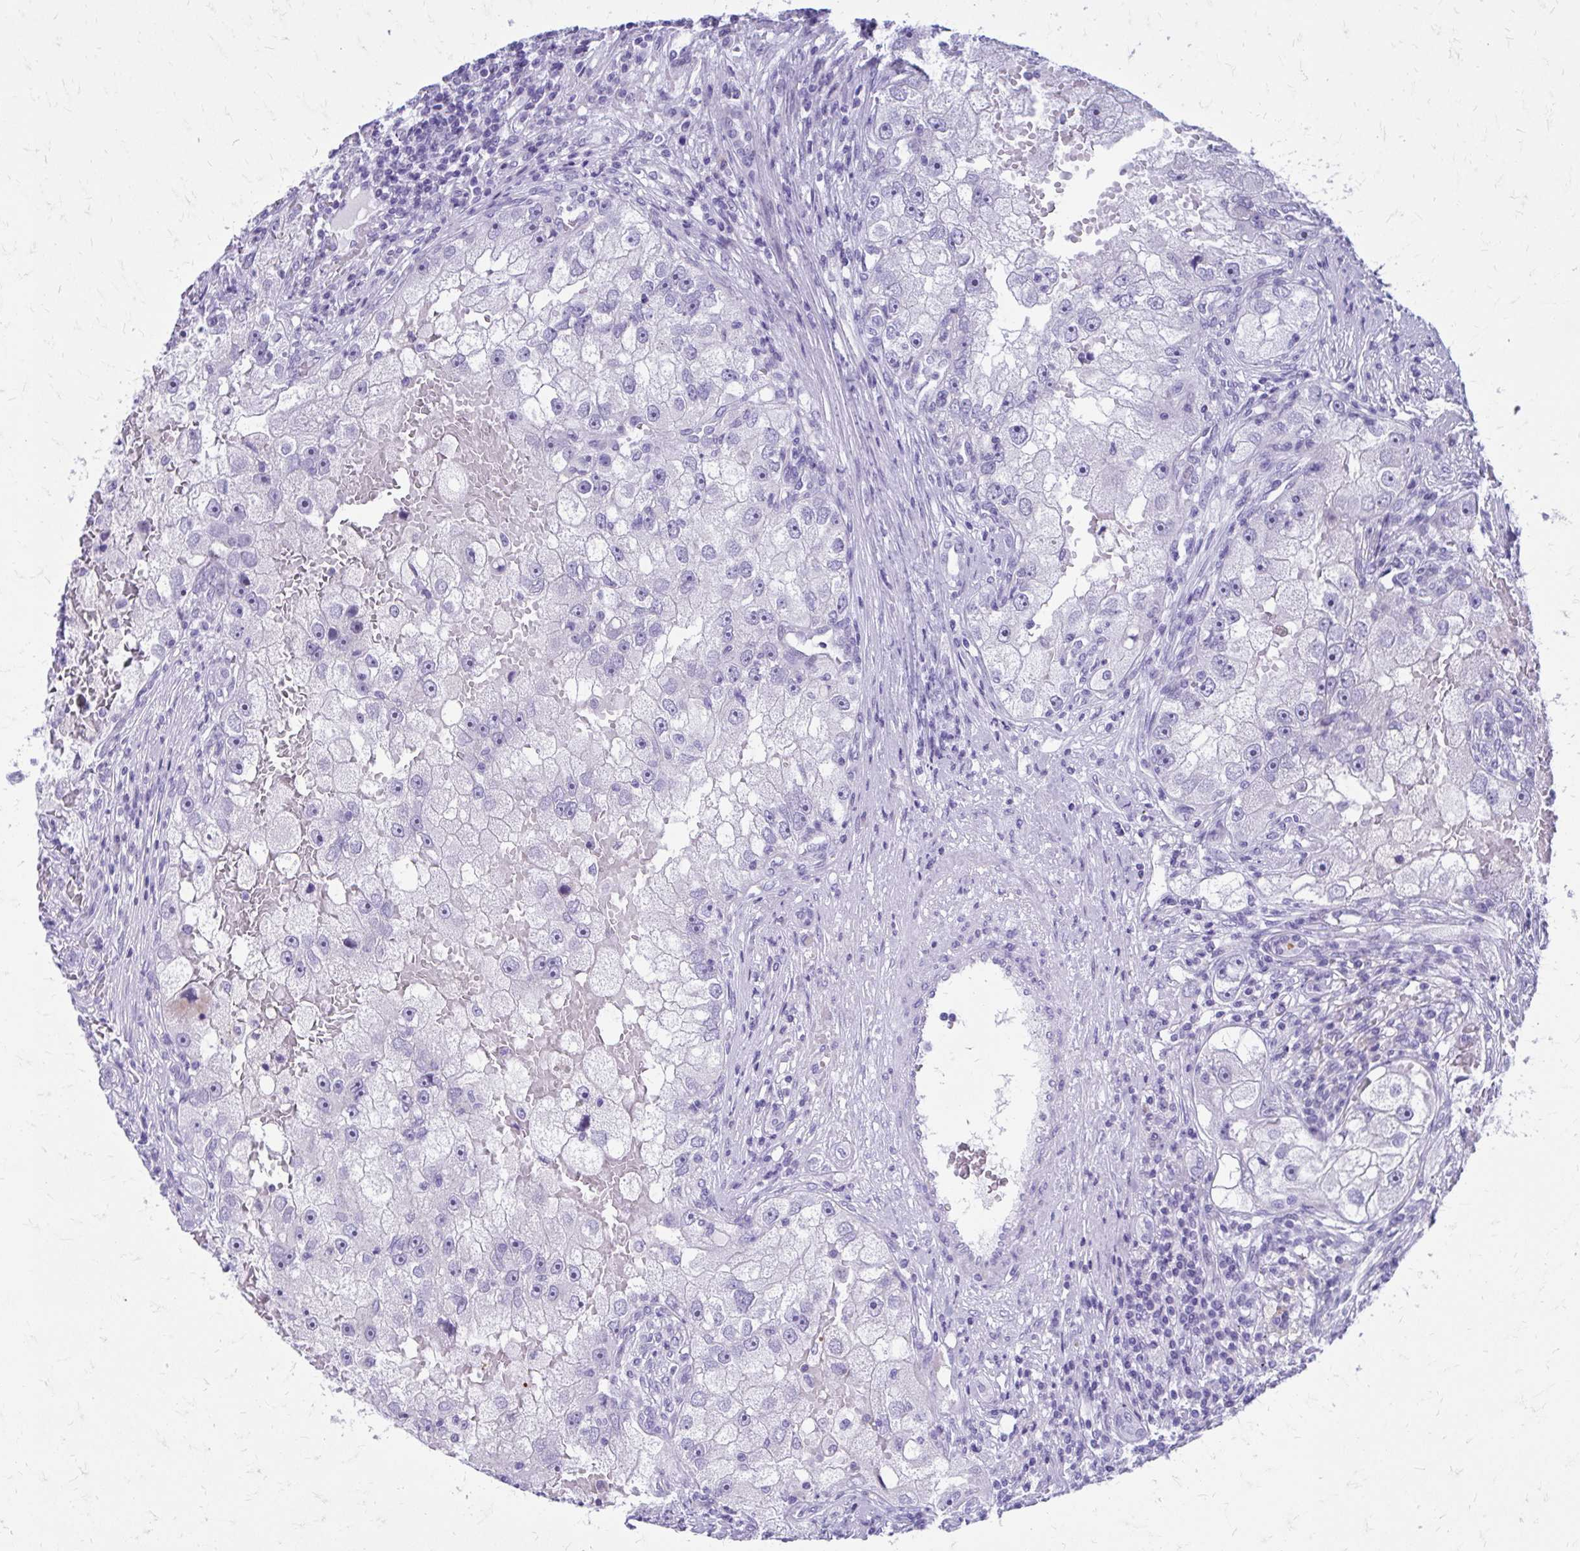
{"staining": {"intensity": "negative", "quantity": "none", "location": "none"}, "tissue": "renal cancer", "cell_type": "Tumor cells", "image_type": "cancer", "snomed": [{"axis": "morphology", "description": "Adenocarcinoma, NOS"}, {"axis": "topography", "description": "Kidney"}], "caption": "Immunohistochemistry of human renal adenocarcinoma shows no staining in tumor cells.", "gene": "LCN15", "patient": {"sex": "male", "age": 63}}